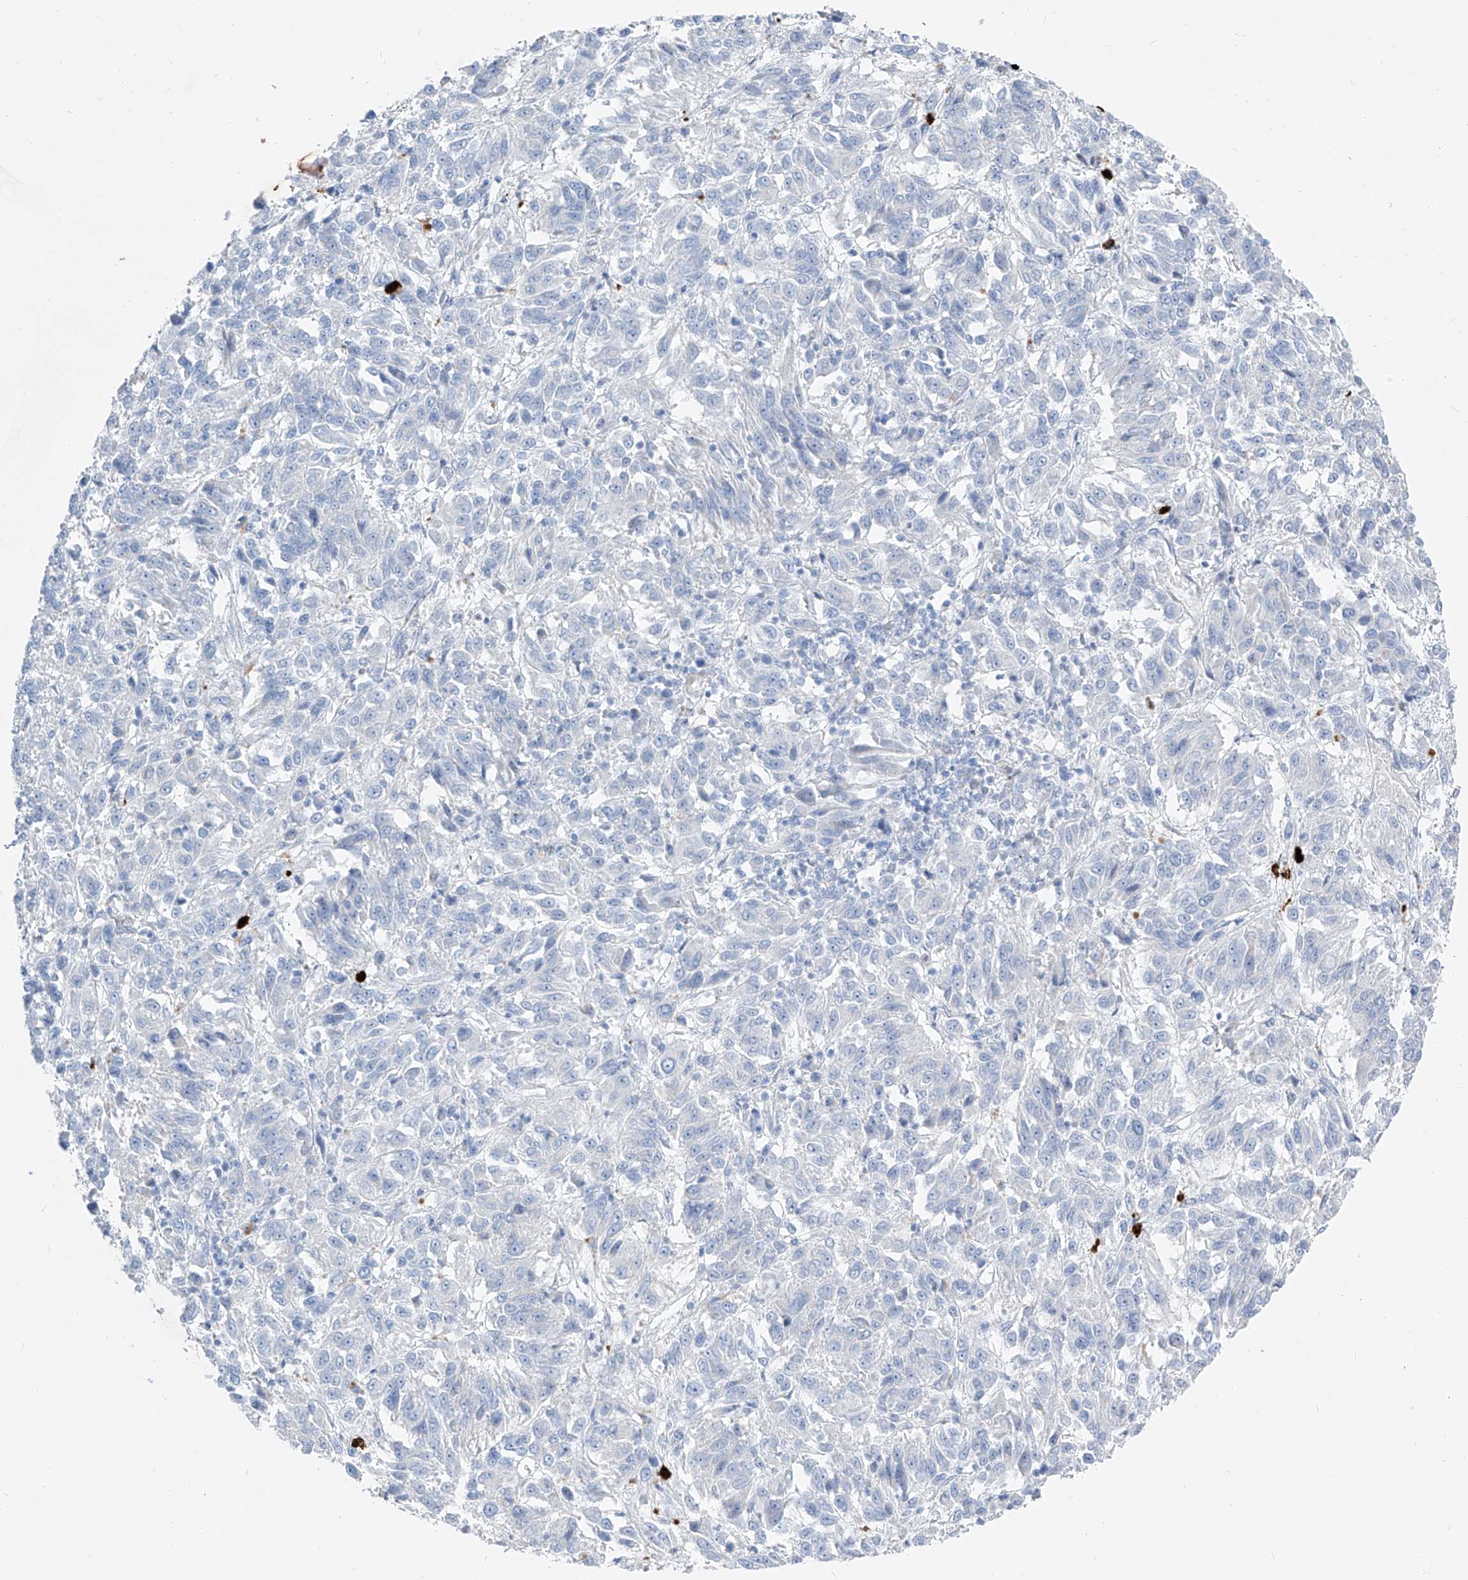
{"staining": {"intensity": "negative", "quantity": "none", "location": "none"}, "tissue": "melanoma", "cell_type": "Tumor cells", "image_type": "cancer", "snomed": [{"axis": "morphology", "description": "Malignant melanoma, Metastatic site"}, {"axis": "topography", "description": "Lung"}], "caption": "High magnification brightfield microscopy of malignant melanoma (metastatic site) stained with DAB (3,3'-diaminobenzidine) (brown) and counterstained with hematoxylin (blue): tumor cells show no significant positivity.", "gene": "FRS3", "patient": {"sex": "male", "age": 64}}